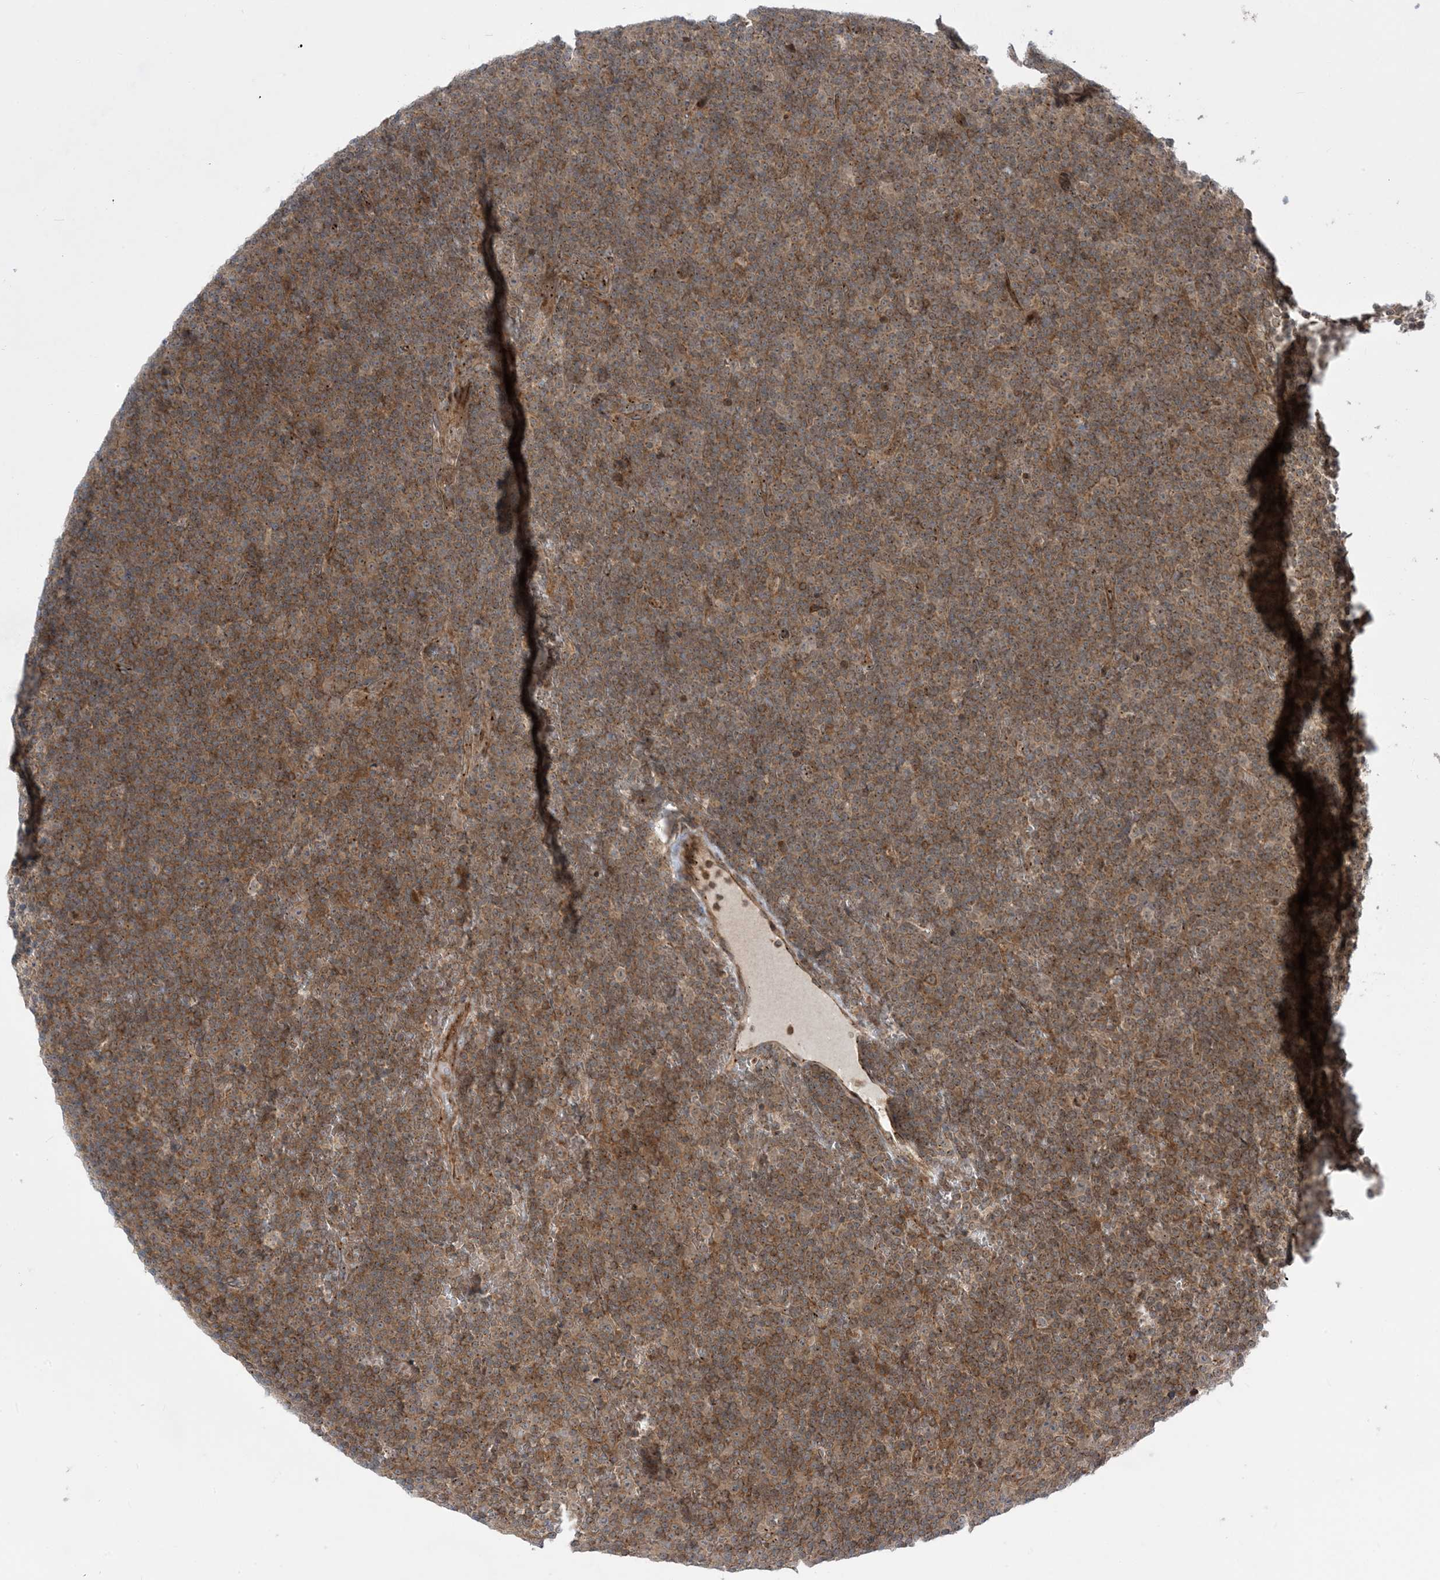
{"staining": {"intensity": "moderate", "quantity": ">75%", "location": "cytoplasmic/membranous"}, "tissue": "lymphoma", "cell_type": "Tumor cells", "image_type": "cancer", "snomed": [{"axis": "morphology", "description": "Malignant lymphoma, non-Hodgkin's type, Low grade"}, {"axis": "topography", "description": "Lymph node"}], "caption": "Immunohistochemical staining of lymphoma reveals medium levels of moderate cytoplasmic/membranous positivity in approximately >75% of tumor cells. (brown staining indicates protein expression, while blue staining denotes nuclei).", "gene": "CASP4", "patient": {"sex": "female", "age": 67}}